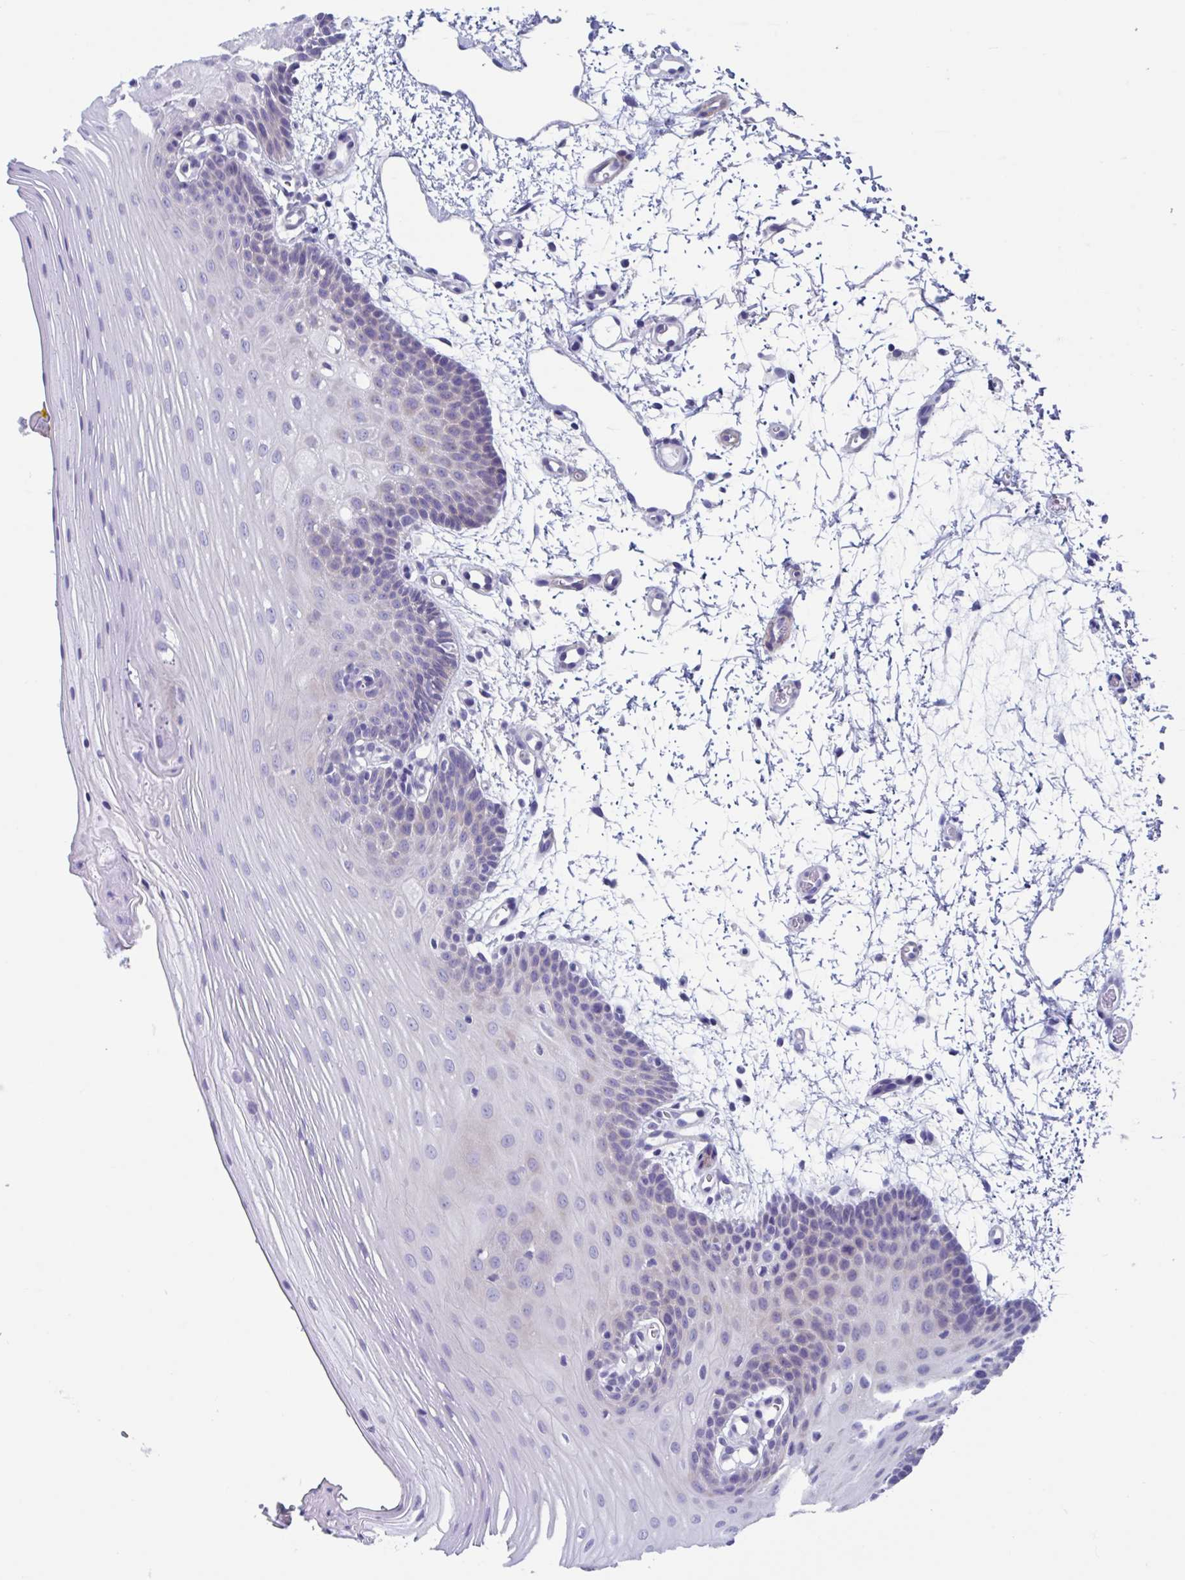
{"staining": {"intensity": "weak", "quantity": "<25%", "location": "cytoplasmic/membranous"}, "tissue": "oral mucosa", "cell_type": "Squamous epithelial cells", "image_type": "normal", "snomed": [{"axis": "morphology", "description": "Normal tissue, NOS"}, {"axis": "topography", "description": "Oral tissue"}], "caption": "Oral mucosa stained for a protein using immunohistochemistry reveals no expression squamous epithelial cells.", "gene": "LPIN3", "patient": {"sex": "female", "age": 81}}